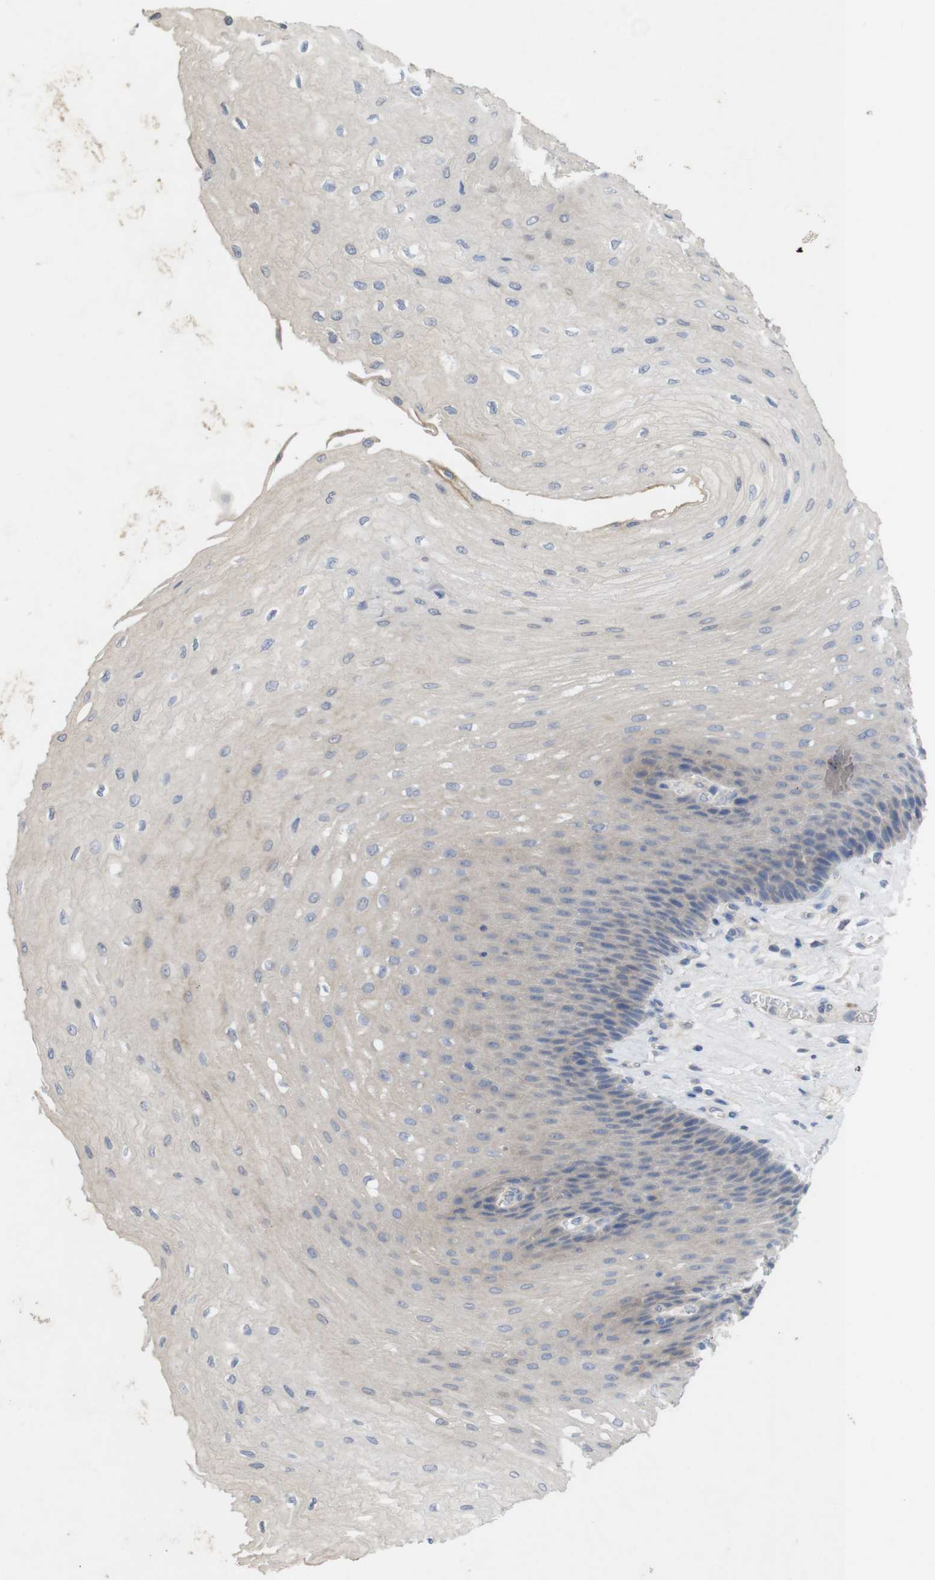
{"staining": {"intensity": "weak", "quantity": "<25%", "location": "cytoplasmic/membranous"}, "tissue": "esophagus", "cell_type": "Squamous epithelial cells", "image_type": "normal", "snomed": [{"axis": "morphology", "description": "Normal tissue, NOS"}, {"axis": "topography", "description": "Esophagus"}], "caption": "Immunohistochemistry of normal esophagus demonstrates no expression in squamous epithelial cells.", "gene": "BCAR3", "patient": {"sex": "female", "age": 72}}